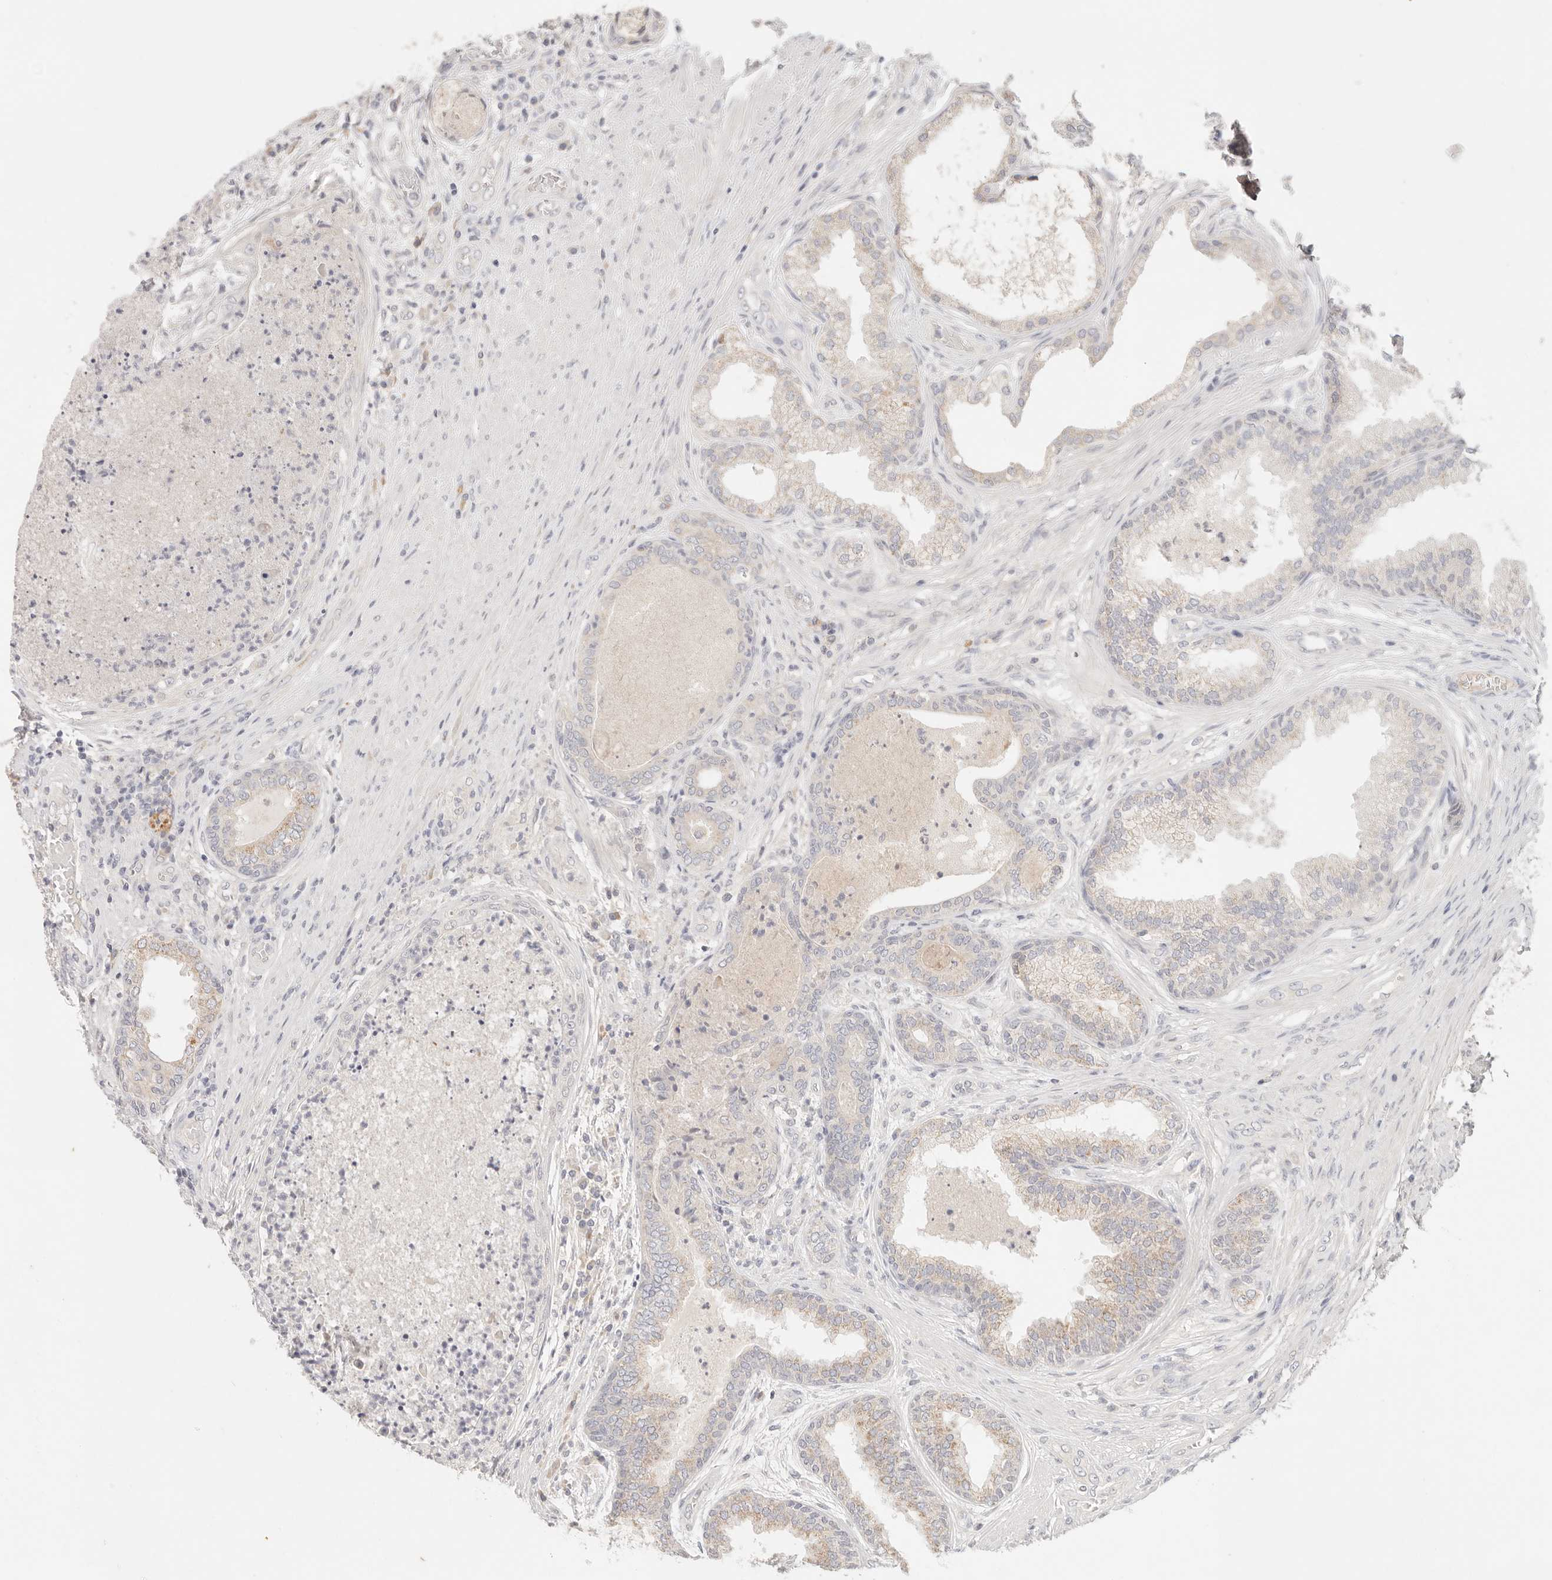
{"staining": {"intensity": "weak", "quantity": "<25%", "location": "cytoplasmic/membranous"}, "tissue": "prostate", "cell_type": "Glandular cells", "image_type": "normal", "snomed": [{"axis": "morphology", "description": "Normal tissue, NOS"}, {"axis": "topography", "description": "Prostate"}], "caption": "A micrograph of human prostate is negative for staining in glandular cells. The staining was performed using DAB to visualize the protein expression in brown, while the nuclei were stained in blue with hematoxylin (Magnification: 20x).", "gene": "SPHK1", "patient": {"sex": "male", "age": 76}}